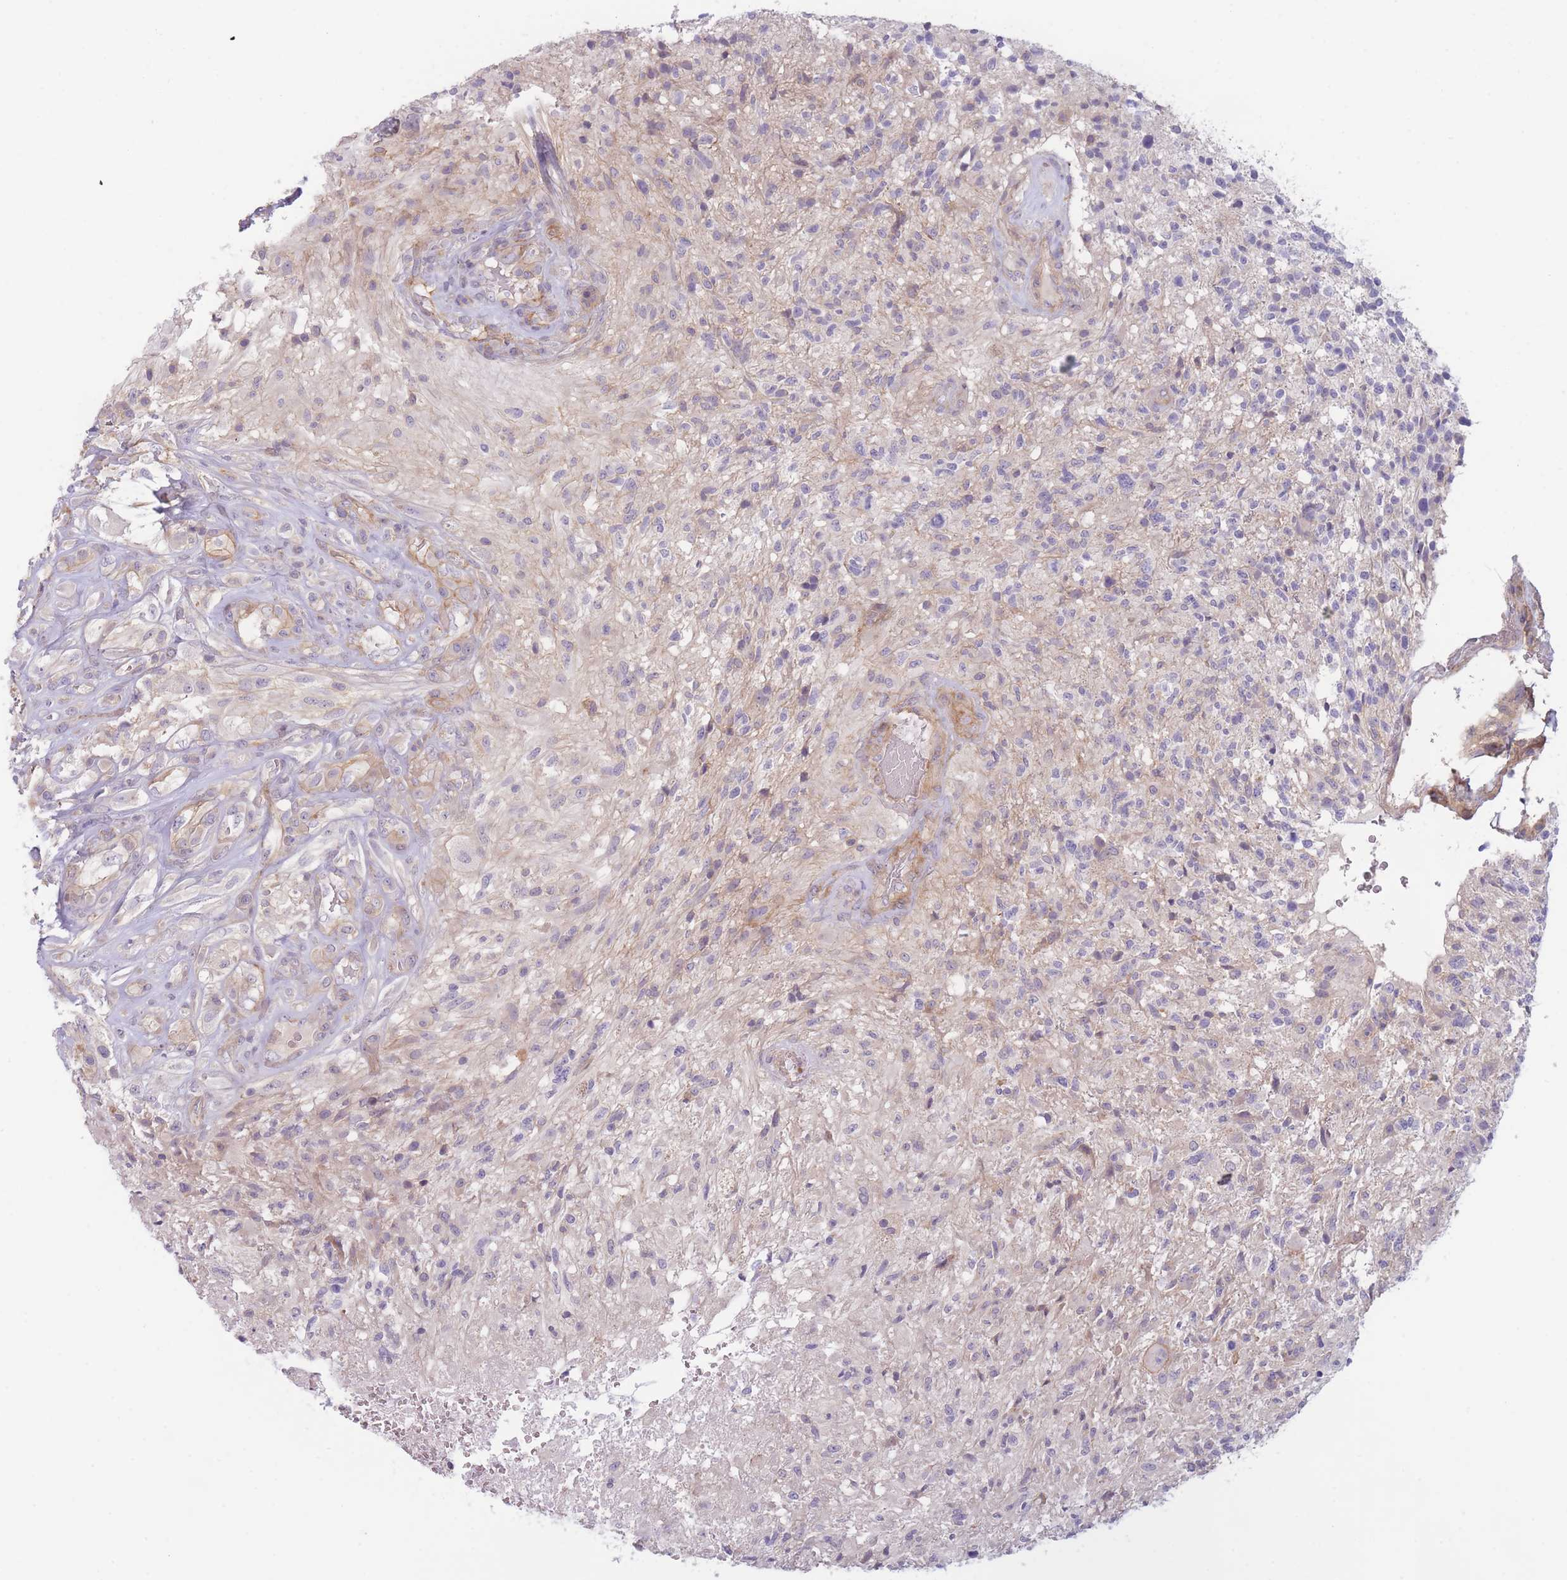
{"staining": {"intensity": "negative", "quantity": "none", "location": "none"}, "tissue": "glioma", "cell_type": "Tumor cells", "image_type": "cancer", "snomed": [{"axis": "morphology", "description": "Glioma, malignant, High grade"}, {"axis": "topography", "description": "Brain"}], "caption": "Immunohistochemistry (IHC) photomicrograph of neoplastic tissue: high-grade glioma (malignant) stained with DAB (3,3'-diaminobenzidine) displays no significant protein staining in tumor cells.", "gene": "WDR93", "patient": {"sex": "male", "age": 56}}